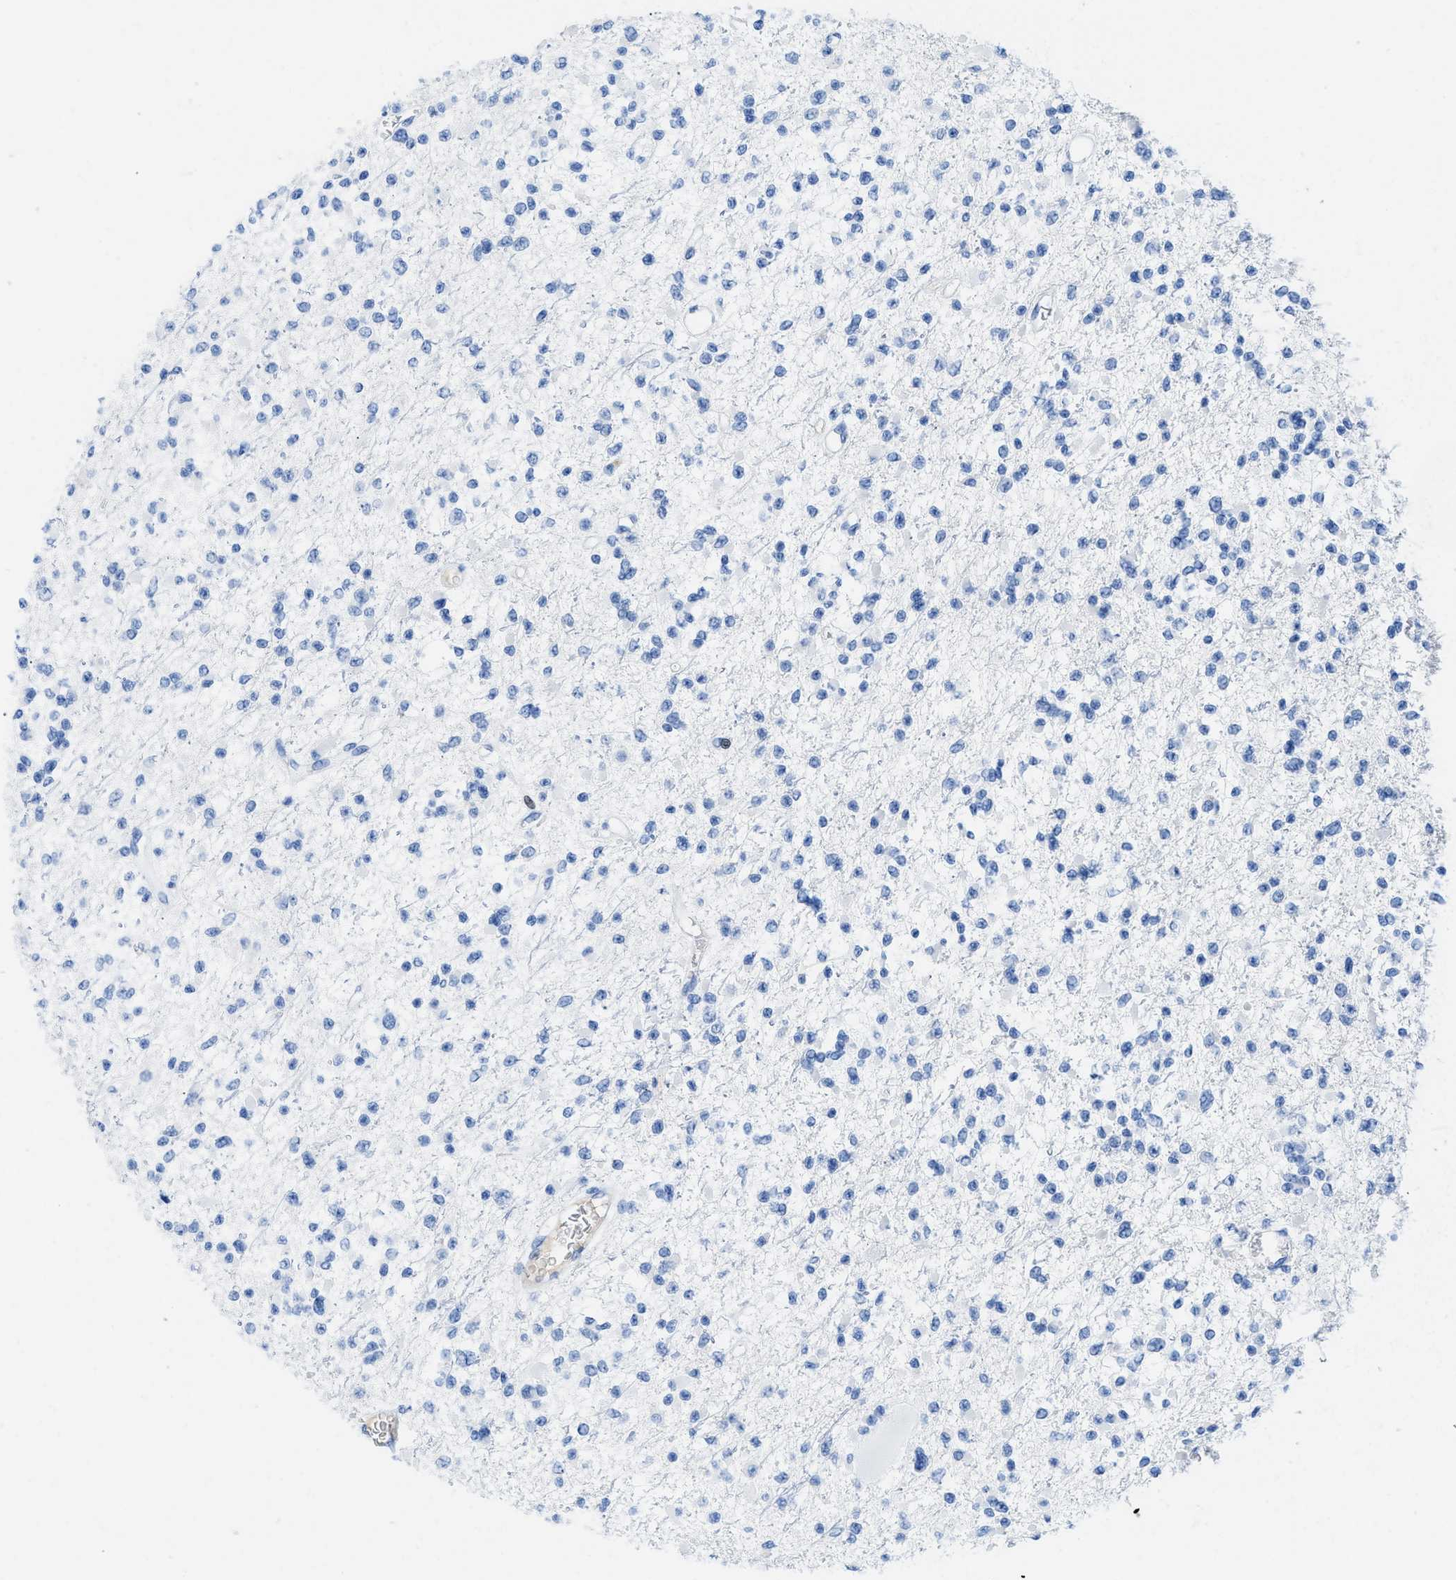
{"staining": {"intensity": "negative", "quantity": "none", "location": "none"}, "tissue": "glioma", "cell_type": "Tumor cells", "image_type": "cancer", "snomed": [{"axis": "morphology", "description": "Glioma, malignant, Low grade"}, {"axis": "topography", "description": "Brain"}], "caption": "Immunohistochemical staining of human low-grade glioma (malignant) displays no significant expression in tumor cells.", "gene": "COL3A1", "patient": {"sex": "female", "age": 22}}